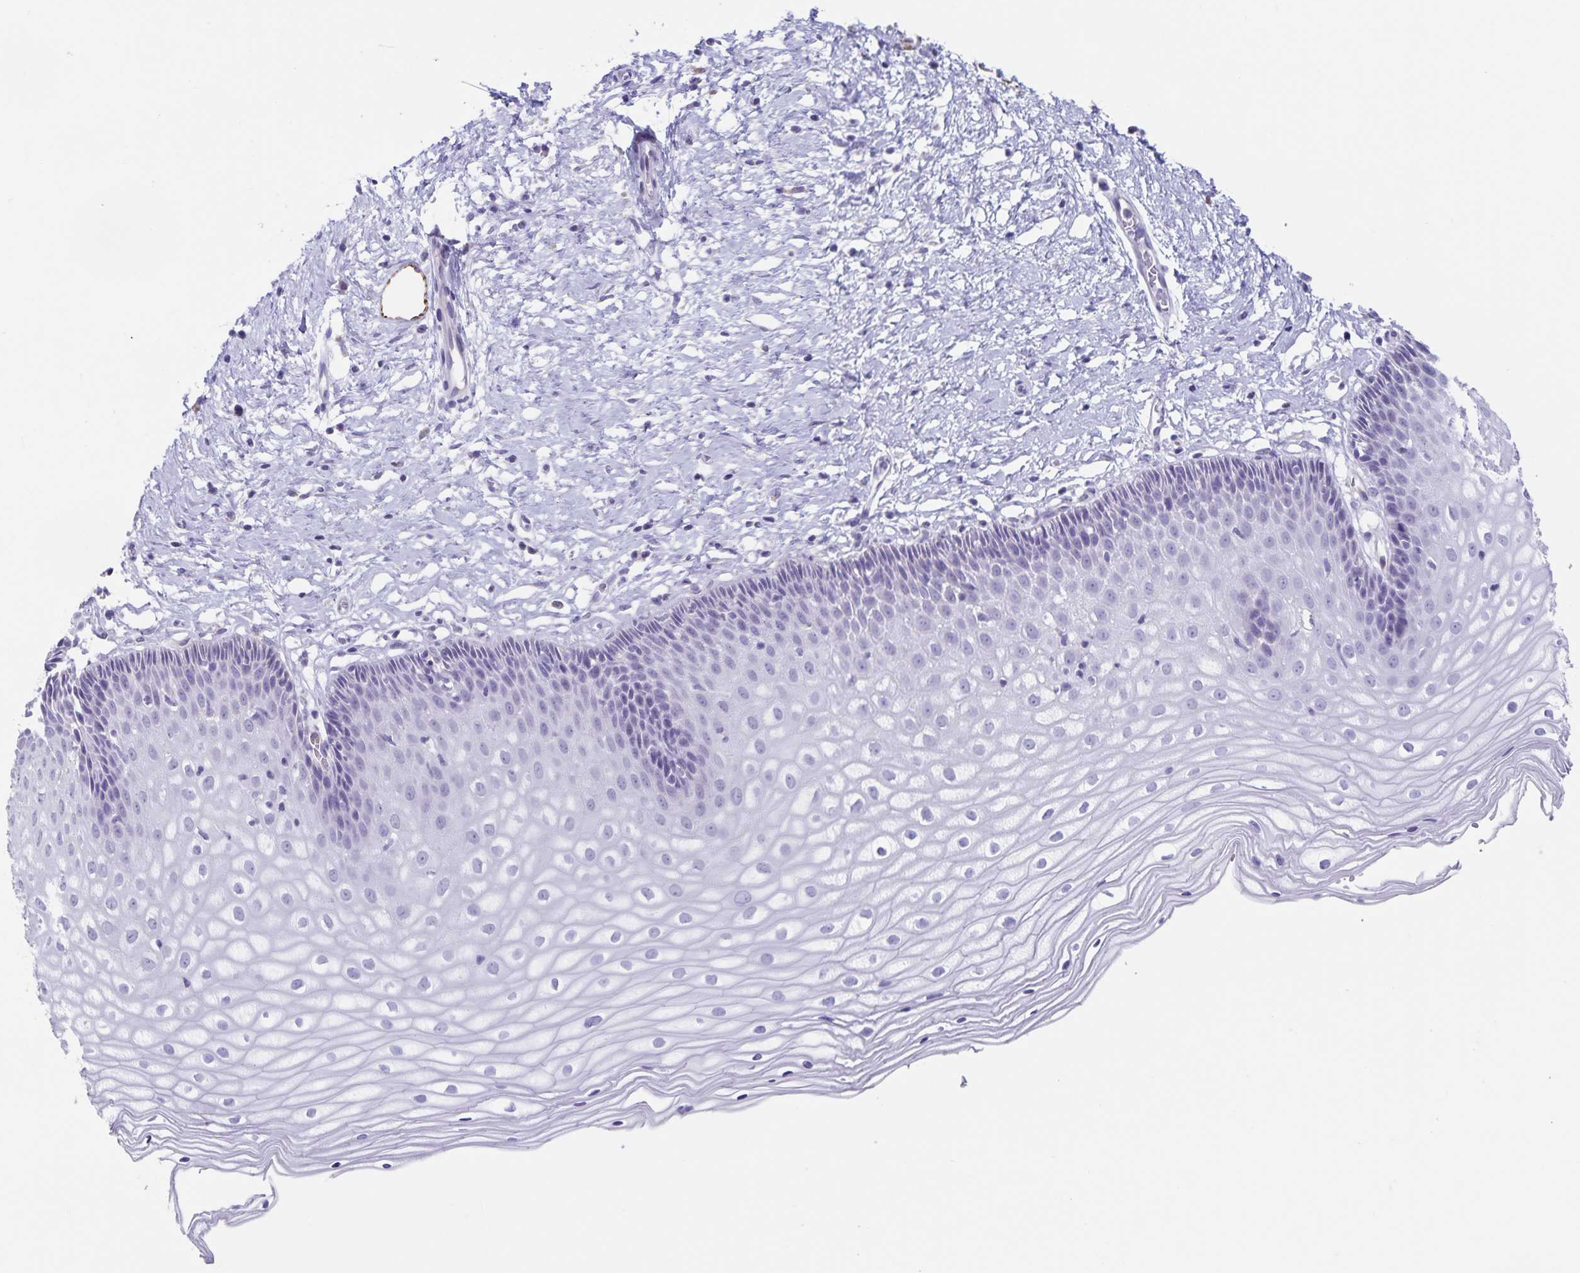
{"staining": {"intensity": "negative", "quantity": "none", "location": "none"}, "tissue": "cervix", "cell_type": "Glandular cells", "image_type": "normal", "snomed": [{"axis": "morphology", "description": "Normal tissue, NOS"}, {"axis": "topography", "description": "Cervix"}], "caption": "Glandular cells show no significant protein expression in benign cervix. The staining was performed using DAB to visualize the protein expression in brown, while the nuclei were stained in blue with hematoxylin (Magnification: 20x).", "gene": "SYNM", "patient": {"sex": "female", "age": 36}}